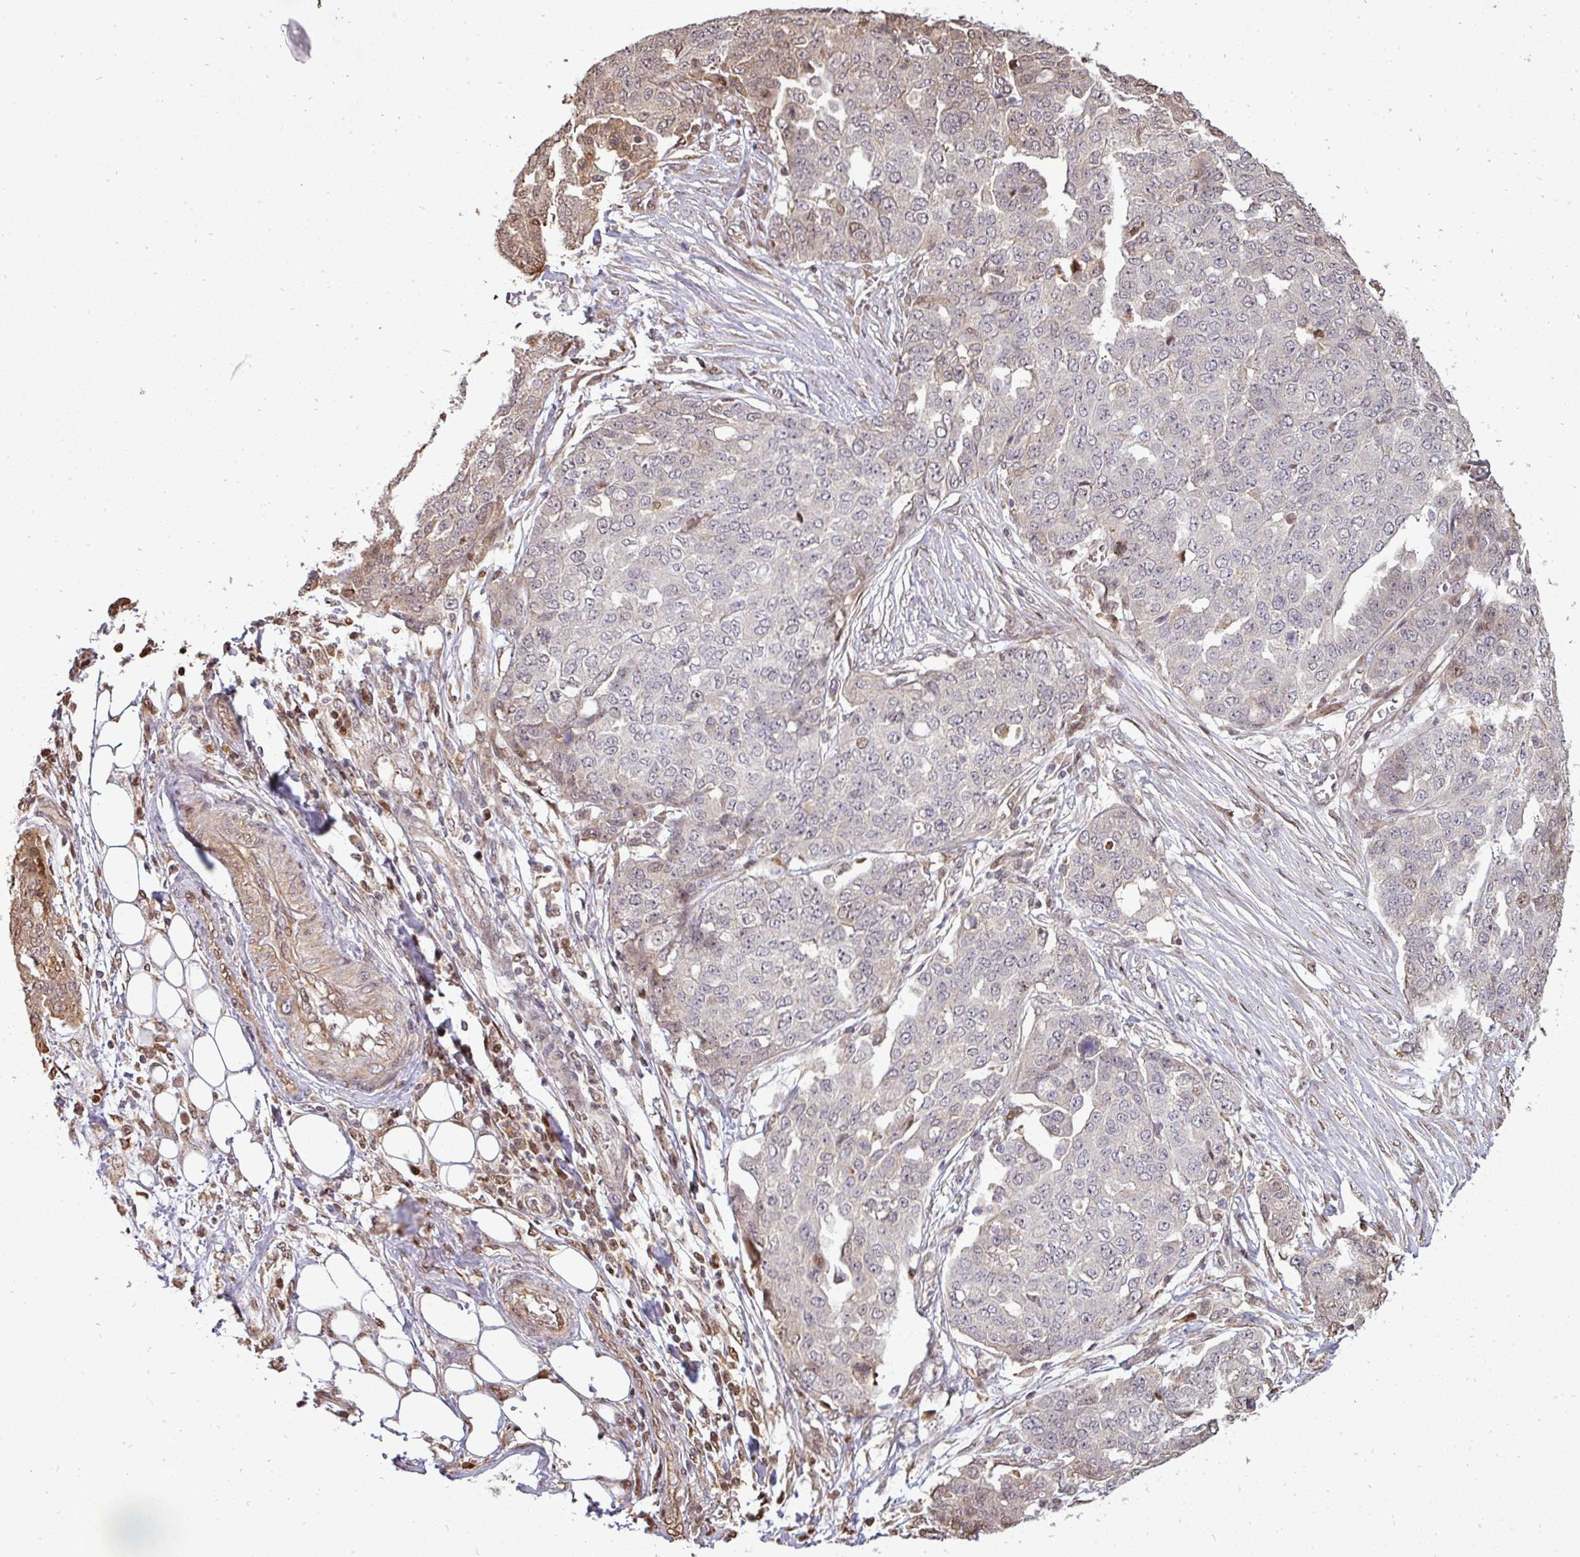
{"staining": {"intensity": "moderate", "quantity": "<25%", "location": "cytoplasmic/membranous,nuclear"}, "tissue": "ovarian cancer", "cell_type": "Tumor cells", "image_type": "cancer", "snomed": [{"axis": "morphology", "description": "Cystadenocarcinoma, serous, NOS"}, {"axis": "topography", "description": "Soft tissue"}, {"axis": "topography", "description": "Ovary"}], "caption": "Immunohistochemistry histopathology image of serous cystadenocarcinoma (ovarian) stained for a protein (brown), which shows low levels of moderate cytoplasmic/membranous and nuclear expression in about <25% of tumor cells.", "gene": "PATZ1", "patient": {"sex": "female", "age": 57}}